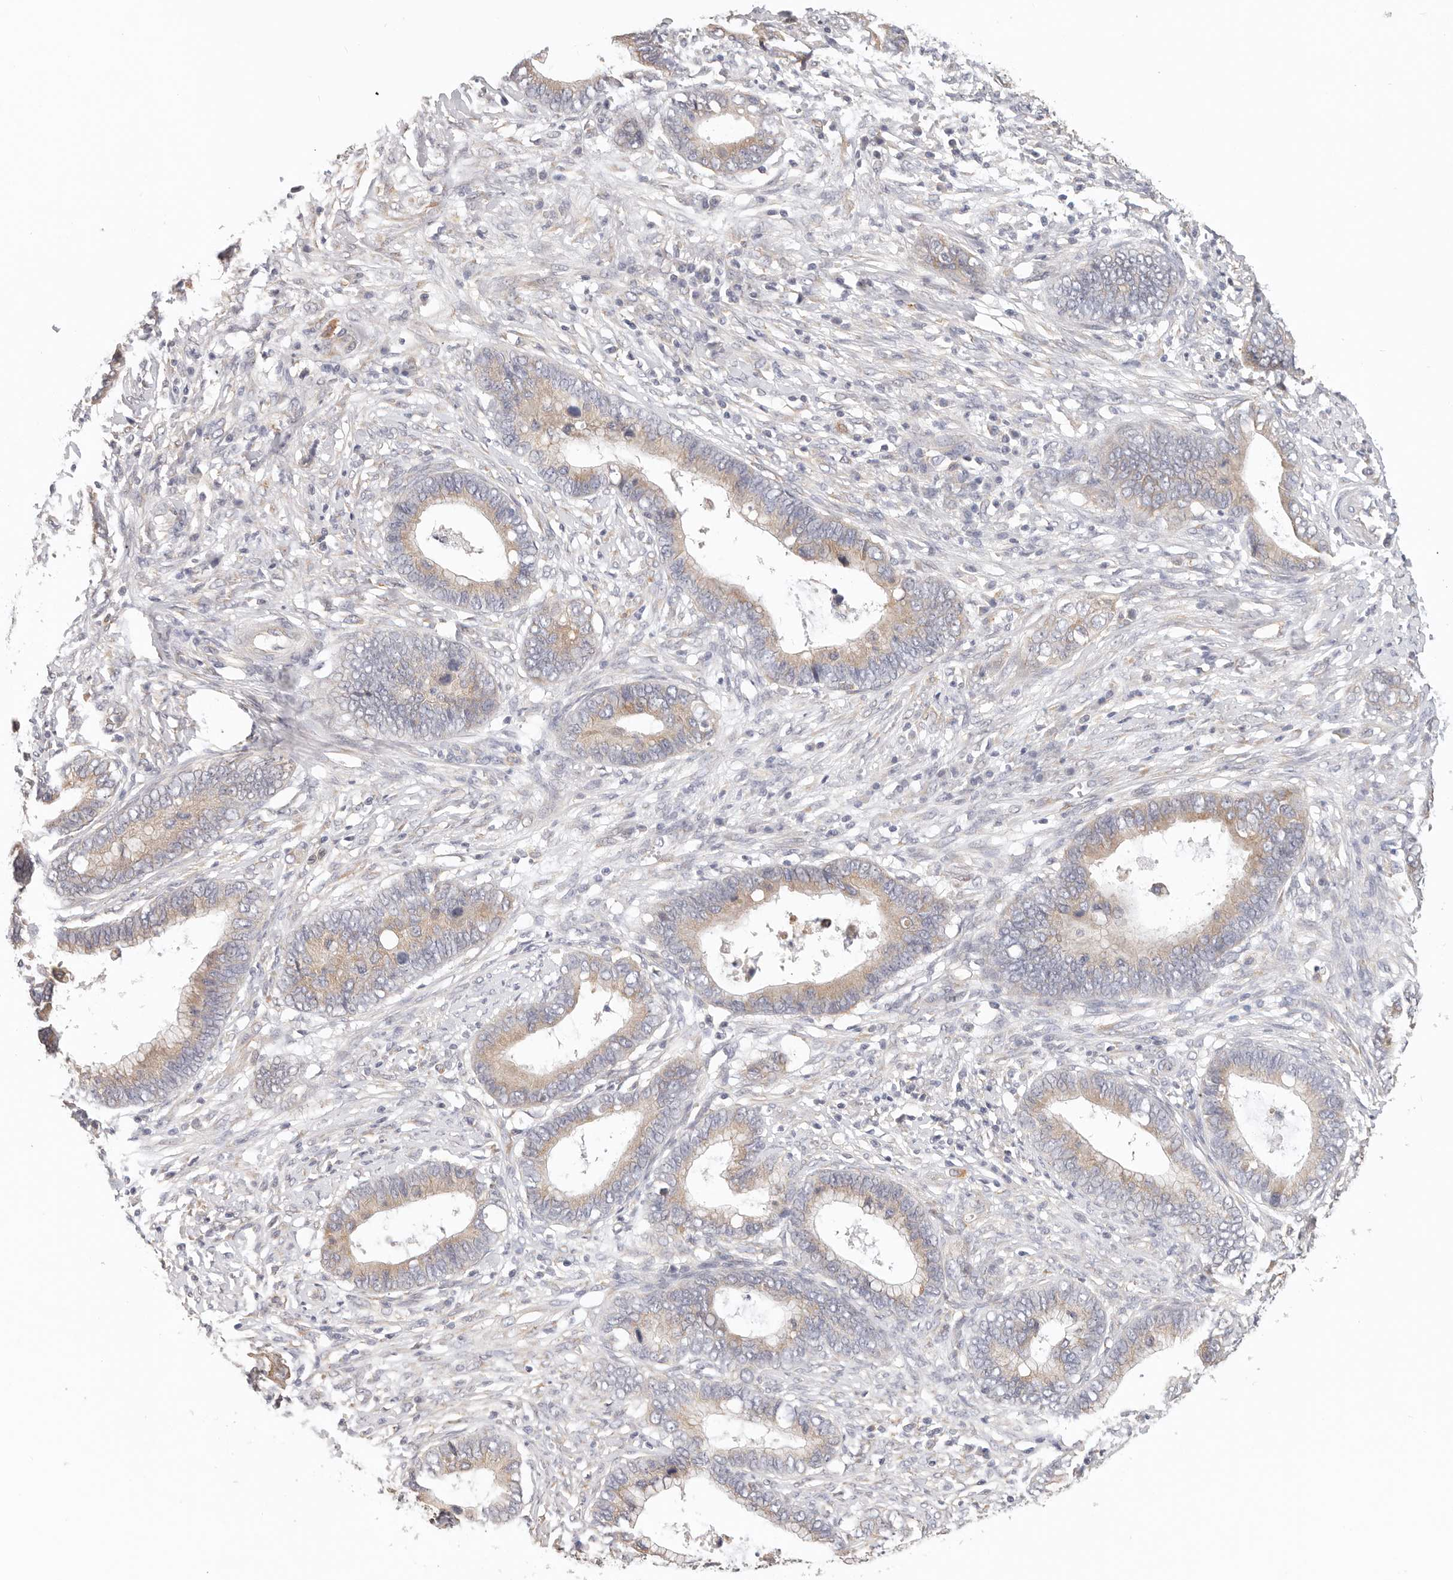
{"staining": {"intensity": "weak", "quantity": ">75%", "location": "cytoplasmic/membranous"}, "tissue": "cervical cancer", "cell_type": "Tumor cells", "image_type": "cancer", "snomed": [{"axis": "morphology", "description": "Adenocarcinoma, NOS"}, {"axis": "topography", "description": "Cervix"}], "caption": "Adenocarcinoma (cervical) stained with DAB IHC exhibits low levels of weak cytoplasmic/membranous staining in approximately >75% of tumor cells. (Brightfield microscopy of DAB IHC at high magnification).", "gene": "AFDN", "patient": {"sex": "female", "age": 44}}